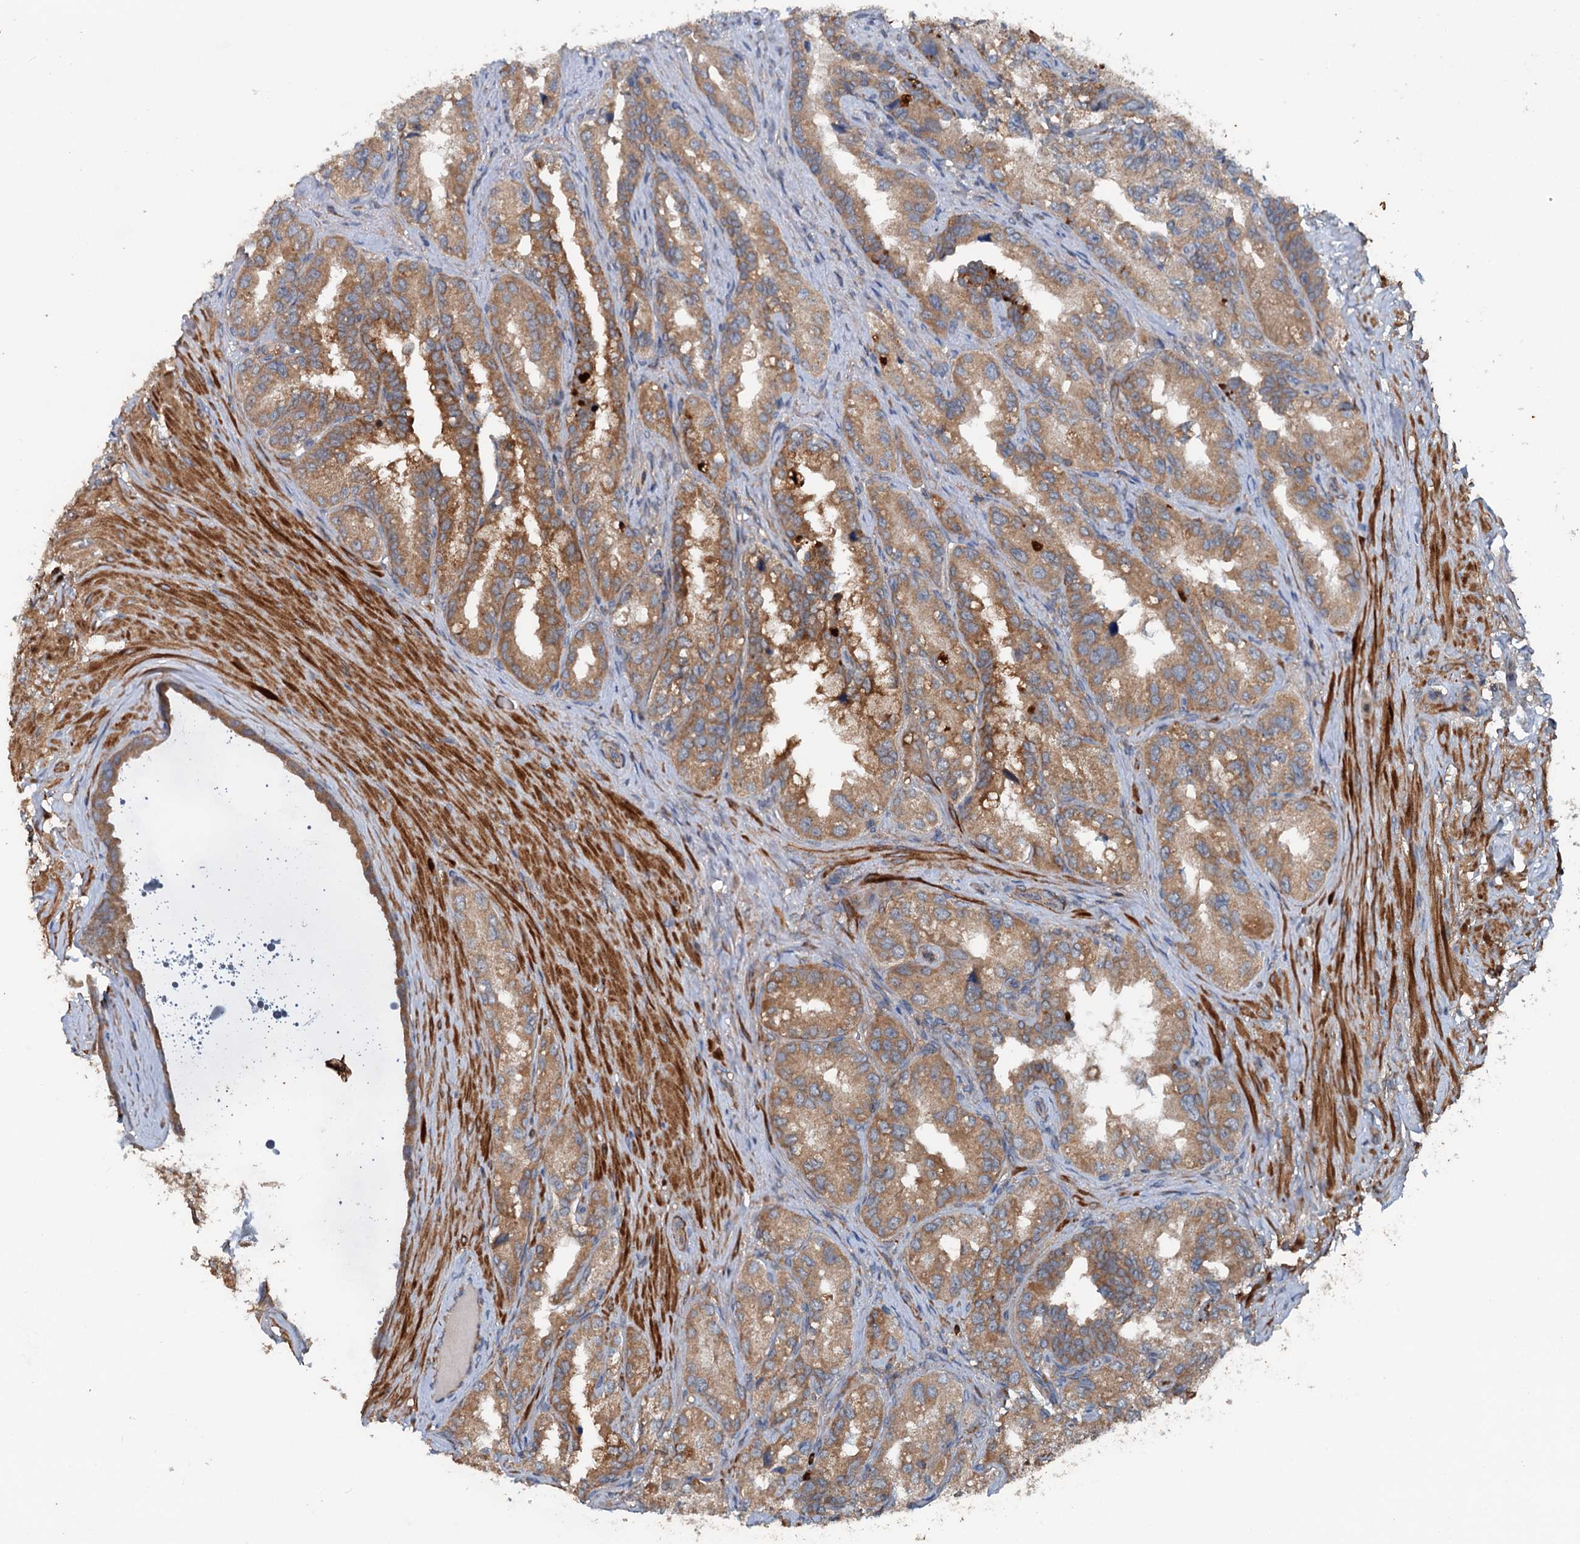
{"staining": {"intensity": "moderate", "quantity": ">75%", "location": "cytoplasmic/membranous"}, "tissue": "seminal vesicle", "cell_type": "Glandular cells", "image_type": "normal", "snomed": [{"axis": "morphology", "description": "Normal tissue, NOS"}, {"axis": "topography", "description": "Seminal veicle"}, {"axis": "topography", "description": "Peripheral nerve tissue"}], "caption": "Immunohistochemistry (IHC) micrograph of benign seminal vesicle: human seminal vesicle stained using IHC displays medium levels of moderate protein expression localized specifically in the cytoplasmic/membranous of glandular cells, appearing as a cytoplasmic/membranous brown color.", "gene": "TEDC1", "patient": {"sex": "male", "age": 67}}